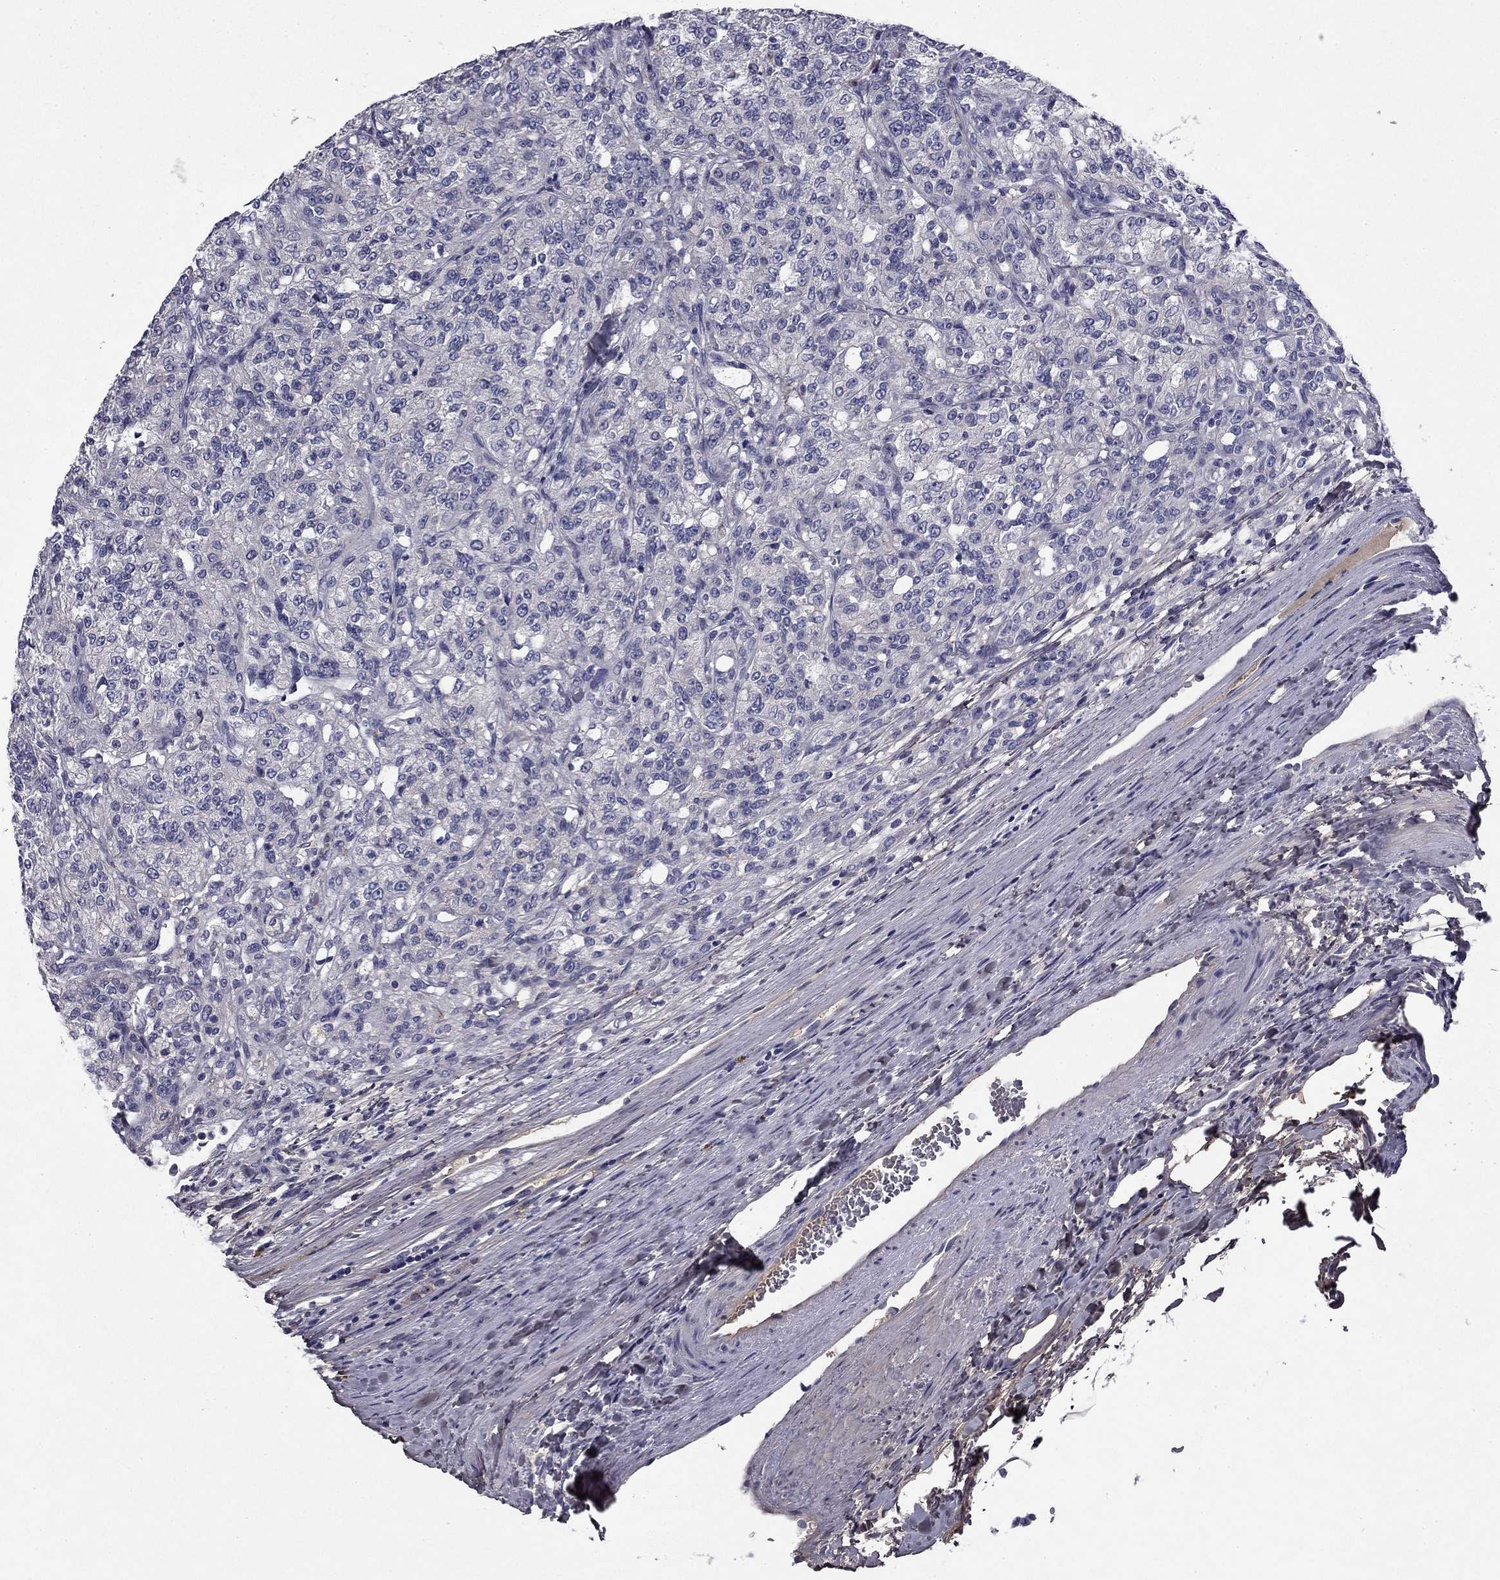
{"staining": {"intensity": "negative", "quantity": "none", "location": "none"}, "tissue": "renal cancer", "cell_type": "Tumor cells", "image_type": "cancer", "snomed": [{"axis": "morphology", "description": "Adenocarcinoma, NOS"}, {"axis": "topography", "description": "Kidney"}], "caption": "DAB immunohistochemical staining of renal cancer (adenocarcinoma) exhibits no significant expression in tumor cells.", "gene": "COL2A1", "patient": {"sex": "female", "age": 63}}